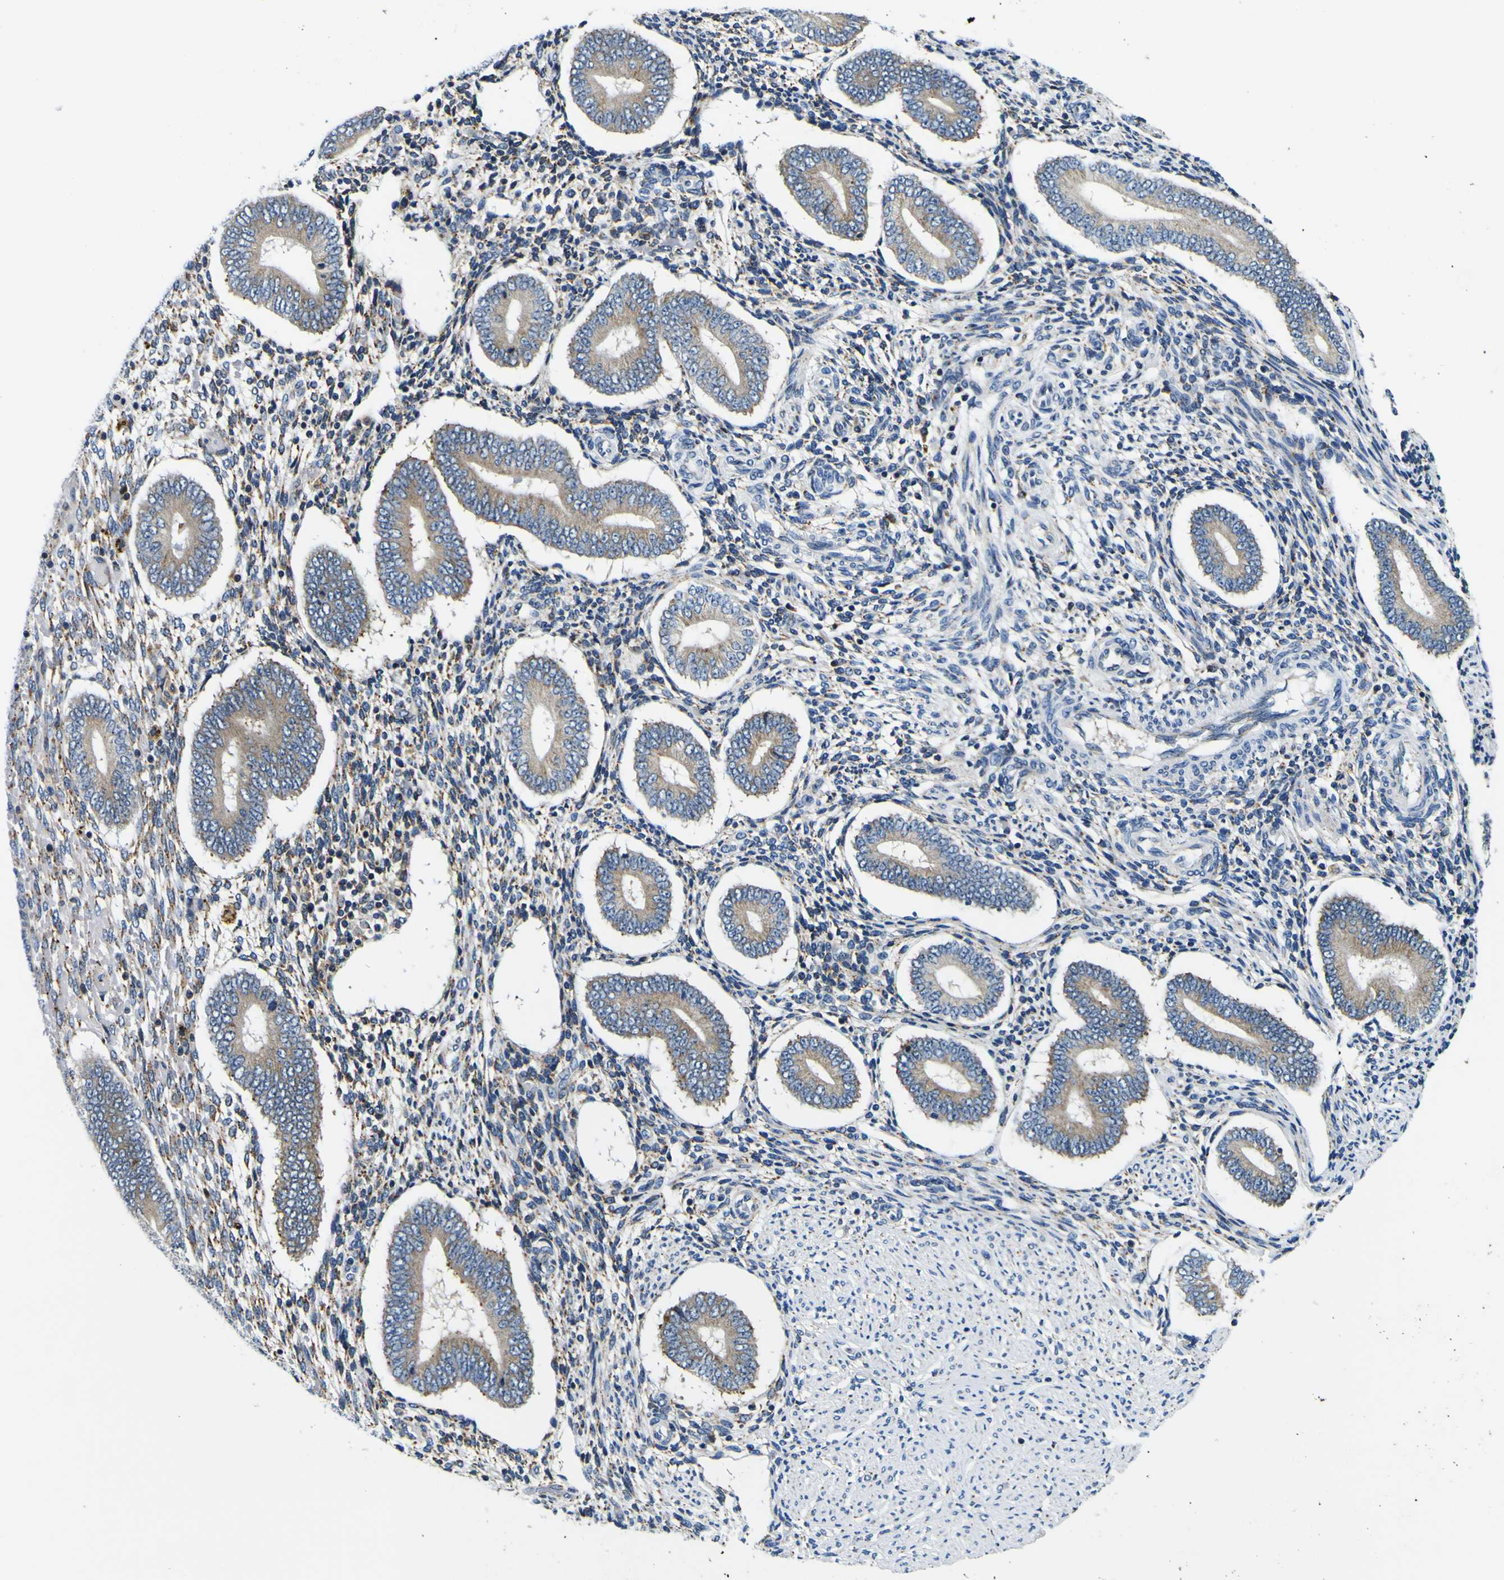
{"staining": {"intensity": "moderate", "quantity": "25%-75%", "location": "cytoplasmic/membranous"}, "tissue": "endometrium", "cell_type": "Cells in endometrial stroma", "image_type": "normal", "snomed": [{"axis": "morphology", "description": "Normal tissue, NOS"}, {"axis": "topography", "description": "Endometrium"}], "caption": "Brown immunohistochemical staining in benign human endometrium exhibits moderate cytoplasmic/membranous staining in about 25%-75% of cells in endometrial stroma. The protein is stained brown, and the nuclei are stained in blue (DAB (3,3'-diaminobenzidine) IHC with brightfield microscopy, high magnification).", "gene": "NLRP3", "patient": {"sex": "female", "age": 42}}